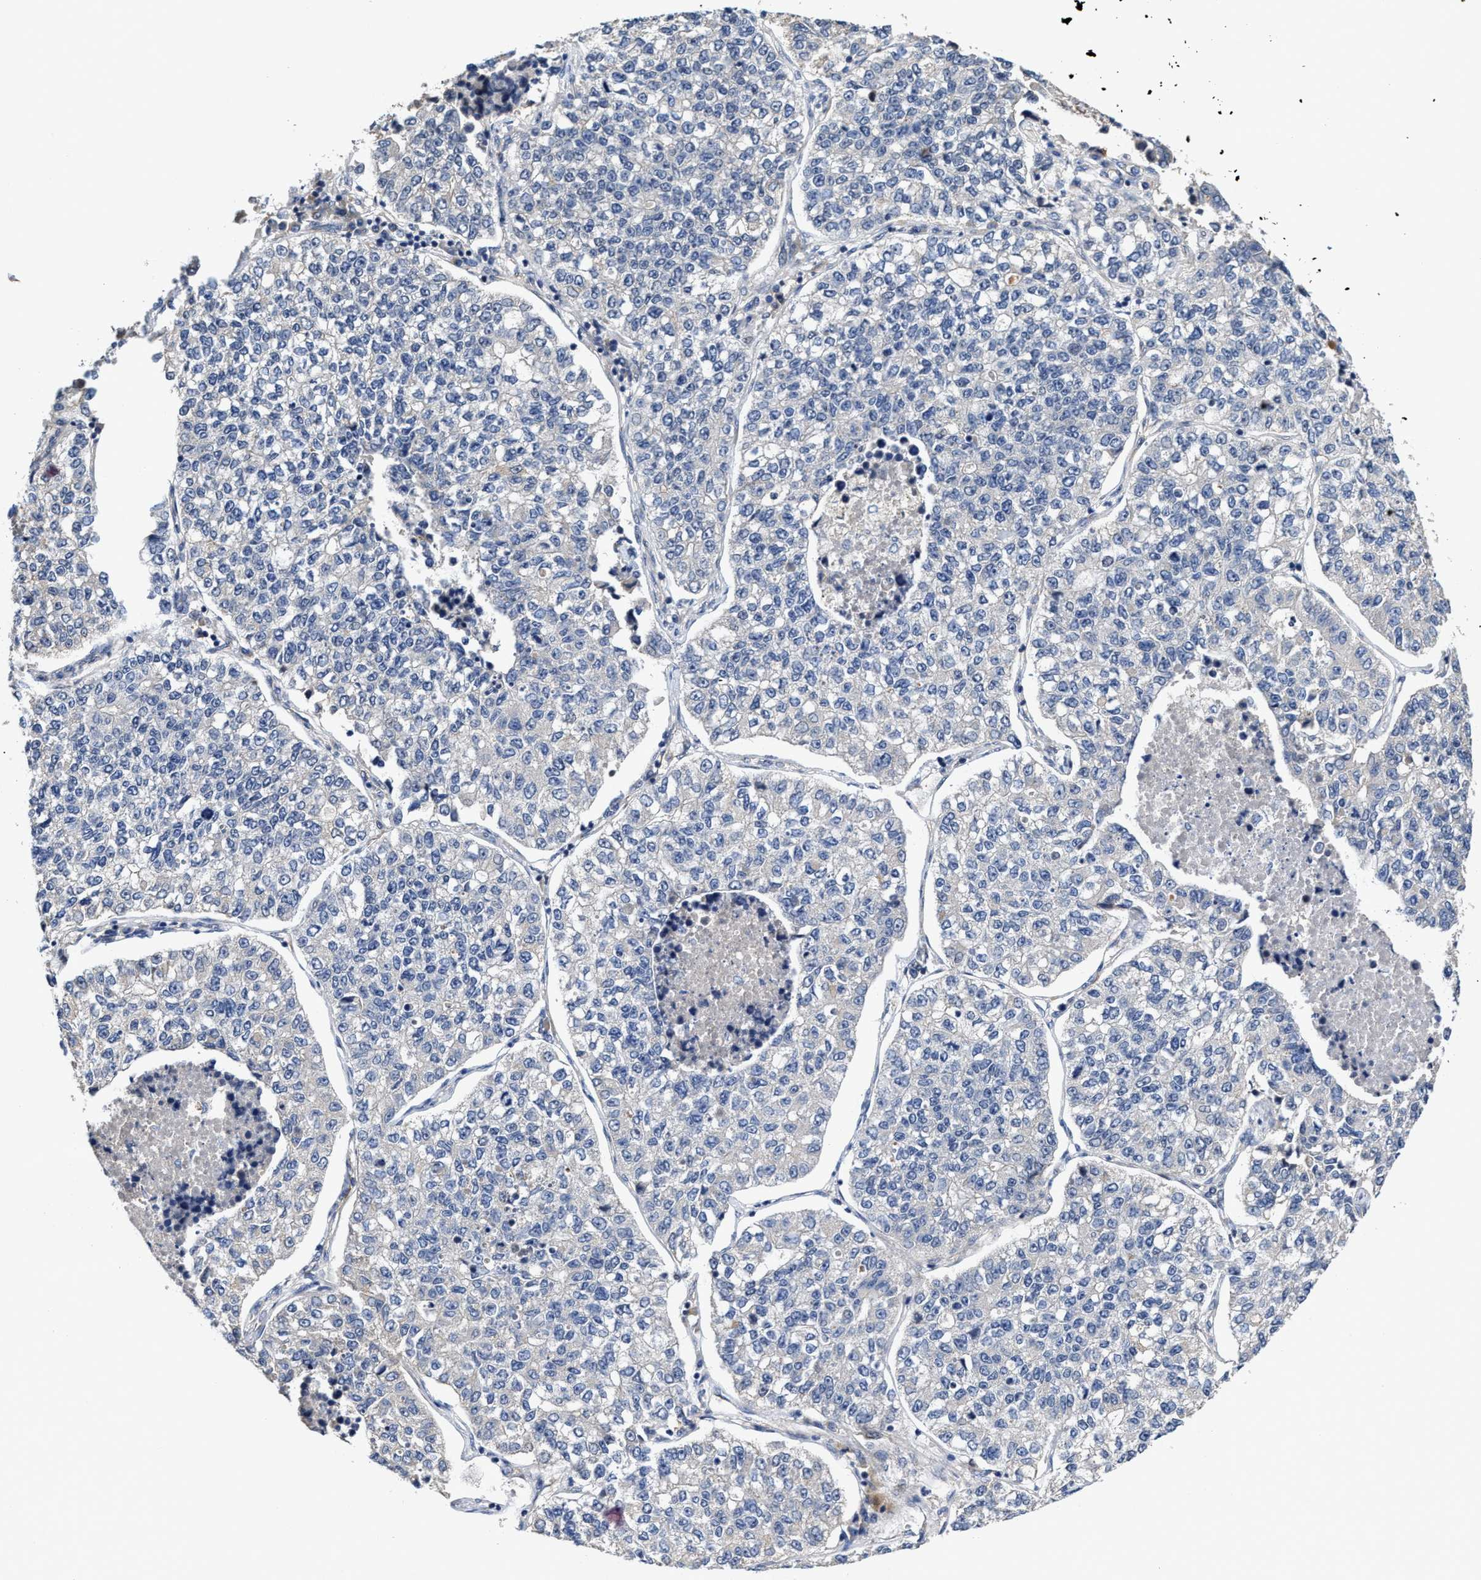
{"staining": {"intensity": "negative", "quantity": "none", "location": "none"}, "tissue": "lung cancer", "cell_type": "Tumor cells", "image_type": "cancer", "snomed": [{"axis": "morphology", "description": "Adenocarcinoma, NOS"}, {"axis": "topography", "description": "Lung"}], "caption": "An IHC photomicrograph of adenocarcinoma (lung) is shown. There is no staining in tumor cells of adenocarcinoma (lung).", "gene": "TRAF6", "patient": {"sex": "male", "age": 49}}